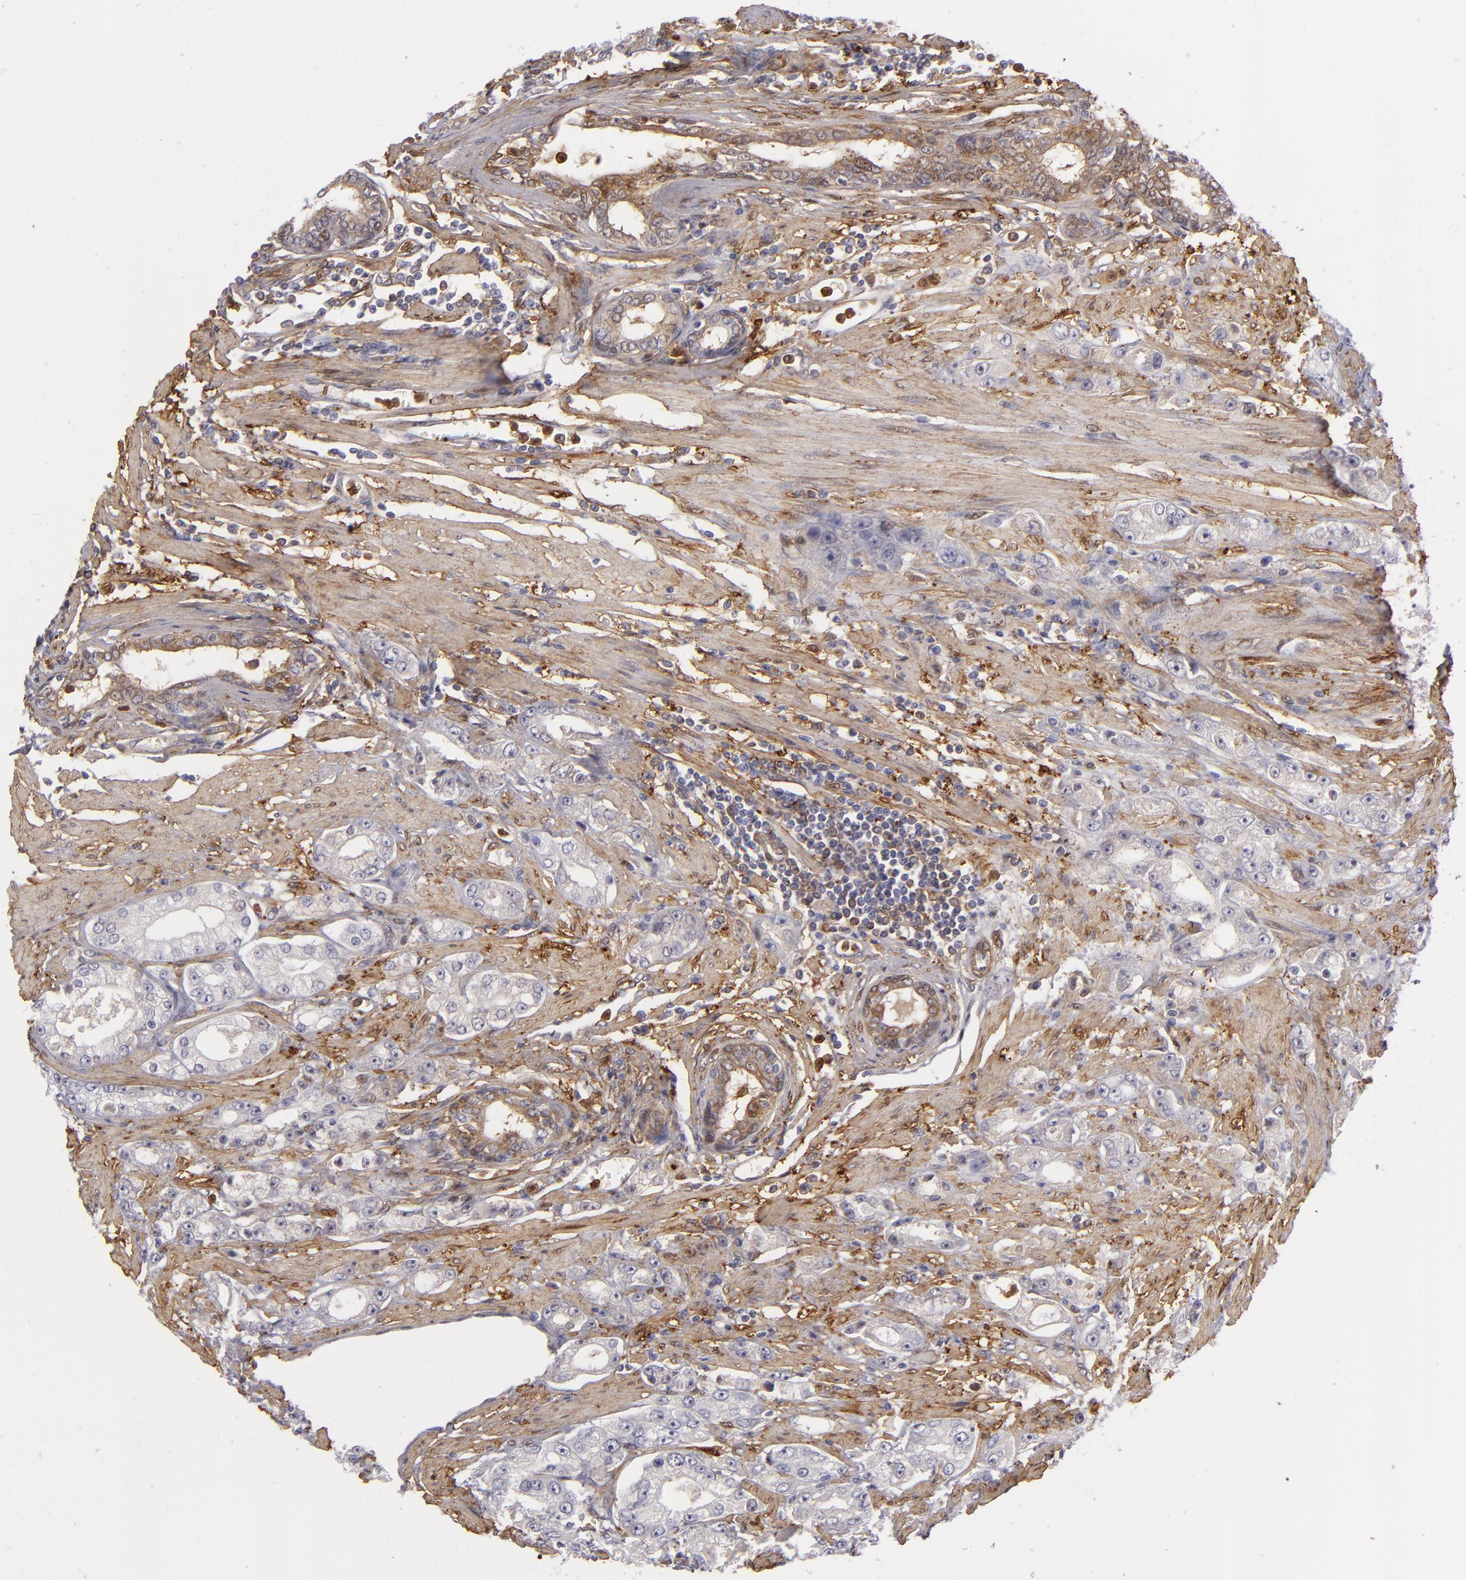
{"staining": {"intensity": "weak", "quantity": "<25%", "location": "cytoplasmic/membranous"}, "tissue": "prostate cancer", "cell_type": "Tumor cells", "image_type": "cancer", "snomed": [{"axis": "morphology", "description": "Adenocarcinoma, Medium grade"}, {"axis": "topography", "description": "Prostate"}], "caption": "High power microscopy image of an immunohistochemistry (IHC) image of prostate cancer, revealing no significant positivity in tumor cells.", "gene": "VCL", "patient": {"sex": "male", "age": 72}}